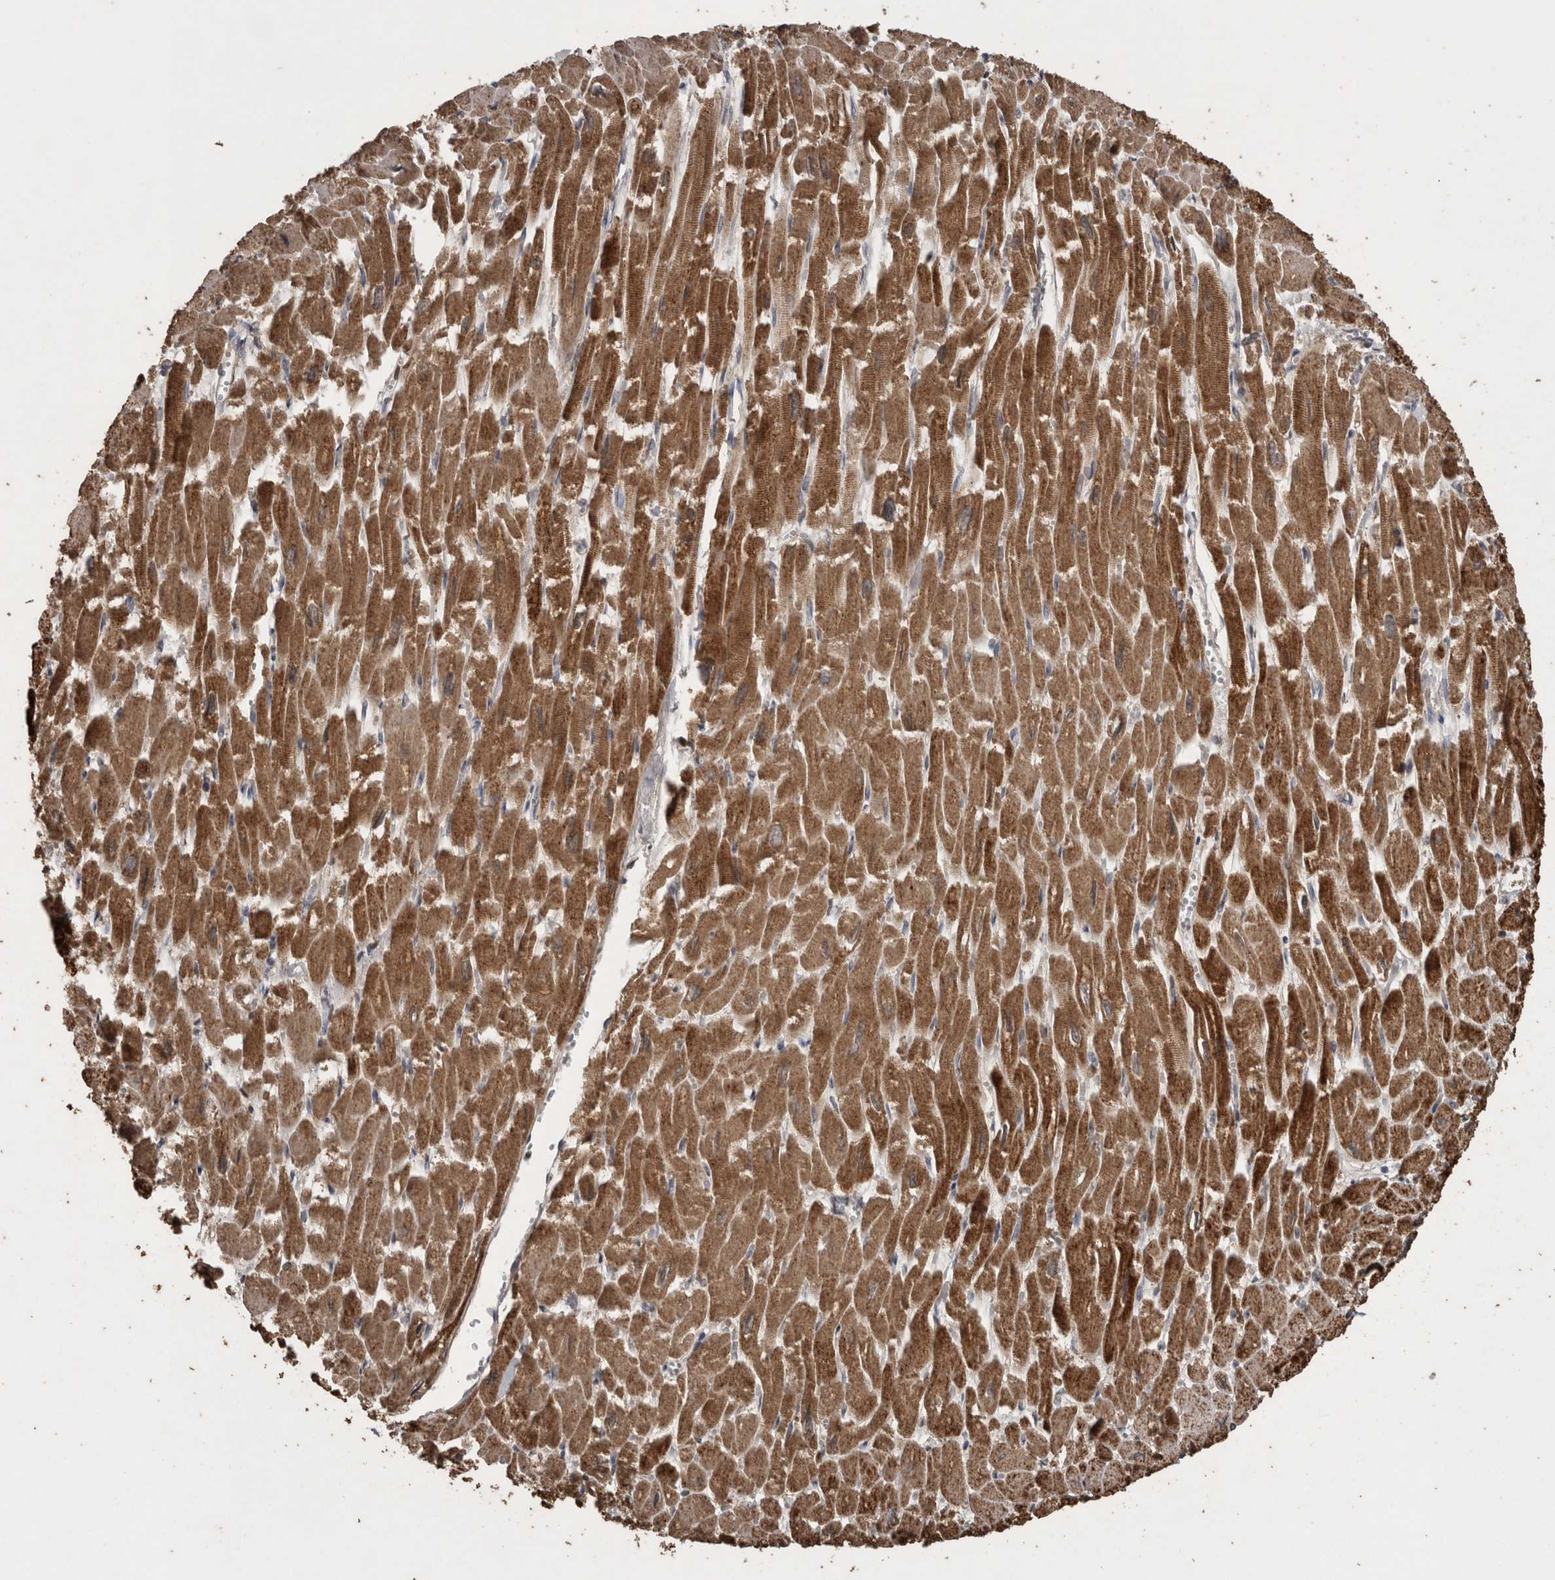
{"staining": {"intensity": "strong", "quantity": ">75%", "location": "cytoplasmic/membranous"}, "tissue": "heart muscle", "cell_type": "Cardiomyocytes", "image_type": "normal", "snomed": [{"axis": "morphology", "description": "Normal tissue, NOS"}, {"axis": "topography", "description": "Heart"}], "caption": "Immunohistochemistry staining of unremarkable heart muscle, which reveals high levels of strong cytoplasmic/membranous positivity in approximately >75% of cardiomyocytes indicating strong cytoplasmic/membranous protein positivity. The staining was performed using DAB (3,3'-diaminobenzidine) (brown) for protein detection and nuclei were counterstained in hematoxylin (blue).", "gene": "ACADM", "patient": {"sex": "male", "age": 54}}